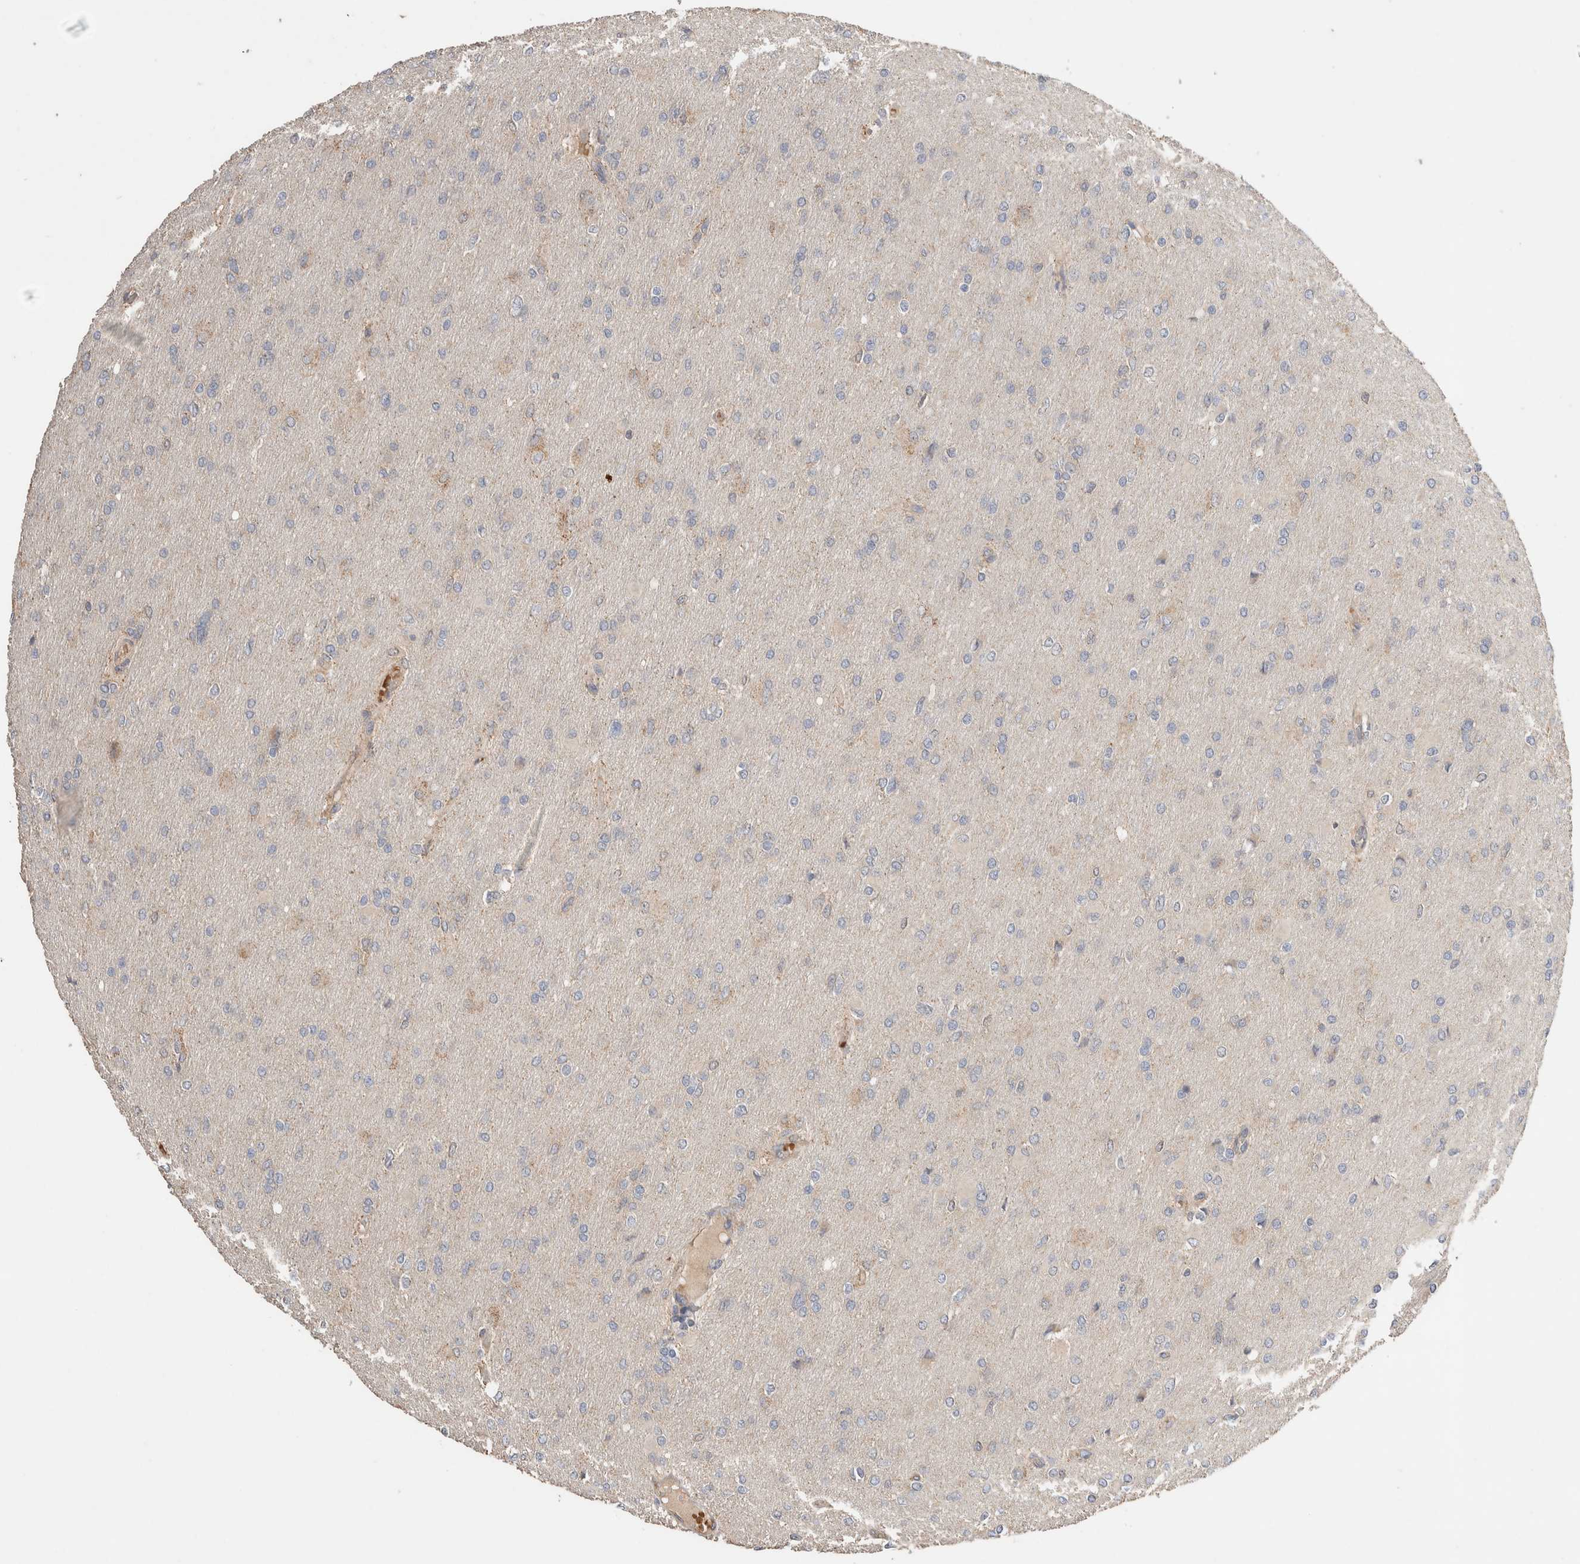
{"staining": {"intensity": "negative", "quantity": "none", "location": "none"}, "tissue": "glioma", "cell_type": "Tumor cells", "image_type": "cancer", "snomed": [{"axis": "morphology", "description": "Glioma, malignant, High grade"}, {"axis": "topography", "description": "Cerebral cortex"}], "caption": "IHC photomicrograph of neoplastic tissue: glioma stained with DAB exhibits no significant protein expression in tumor cells.", "gene": "WDR91", "patient": {"sex": "female", "age": 36}}